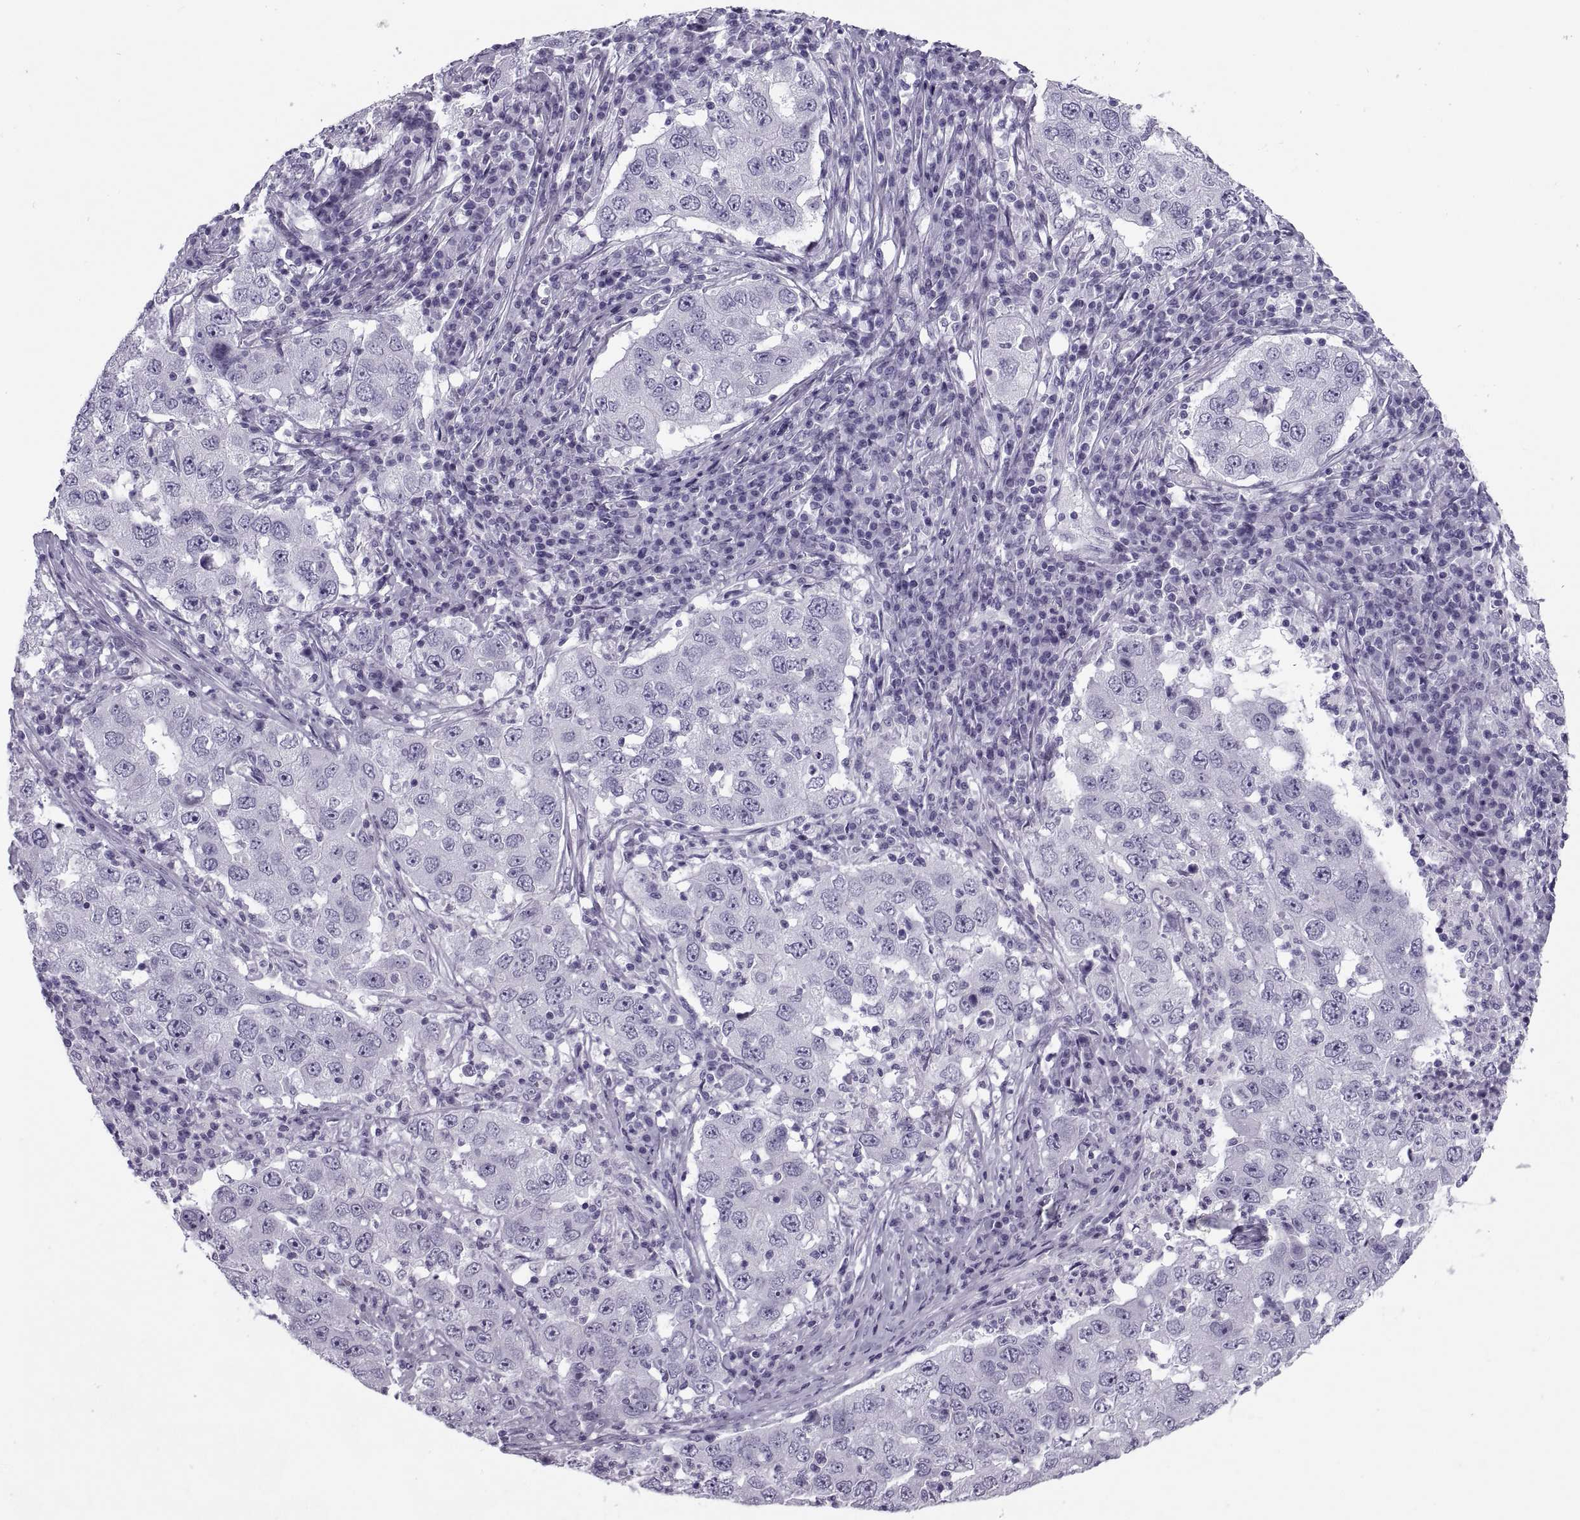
{"staining": {"intensity": "negative", "quantity": "none", "location": "none"}, "tissue": "lung cancer", "cell_type": "Tumor cells", "image_type": "cancer", "snomed": [{"axis": "morphology", "description": "Adenocarcinoma, NOS"}, {"axis": "topography", "description": "Lung"}], "caption": "Immunohistochemistry micrograph of neoplastic tissue: human lung cancer (adenocarcinoma) stained with DAB (3,3'-diaminobenzidine) reveals no significant protein staining in tumor cells.", "gene": "RLBP1", "patient": {"sex": "male", "age": 73}}